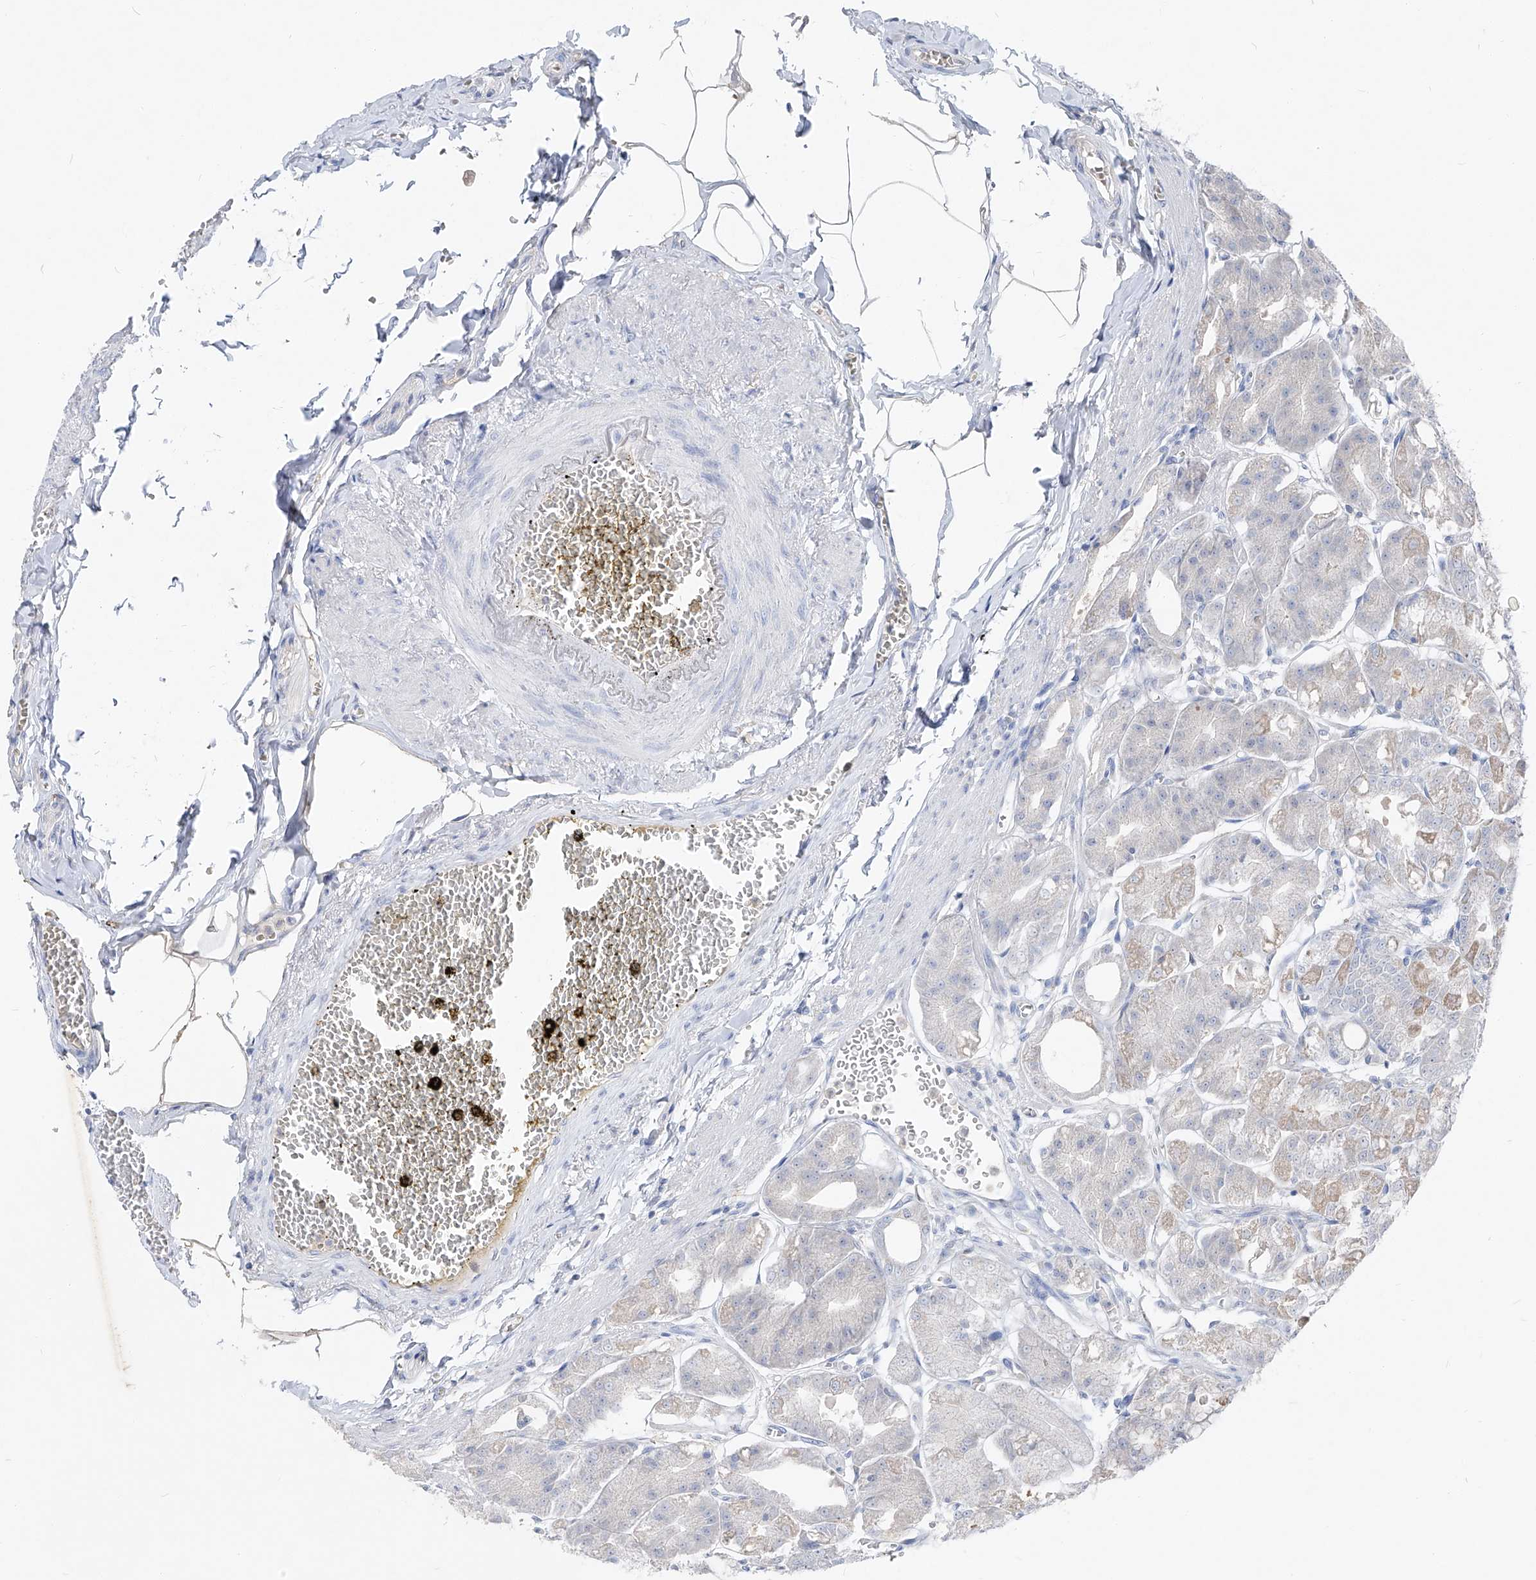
{"staining": {"intensity": "moderate", "quantity": "<25%", "location": "cytoplasmic/membranous"}, "tissue": "stomach", "cell_type": "Glandular cells", "image_type": "normal", "snomed": [{"axis": "morphology", "description": "Normal tissue, NOS"}, {"axis": "topography", "description": "Stomach, lower"}], "caption": "DAB immunohistochemical staining of benign human stomach shows moderate cytoplasmic/membranous protein positivity in about <25% of glandular cells. (DAB IHC with brightfield microscopy, high magnification).", "gene": "UFL1", "patient": {"sex": "male", "age": 71}}